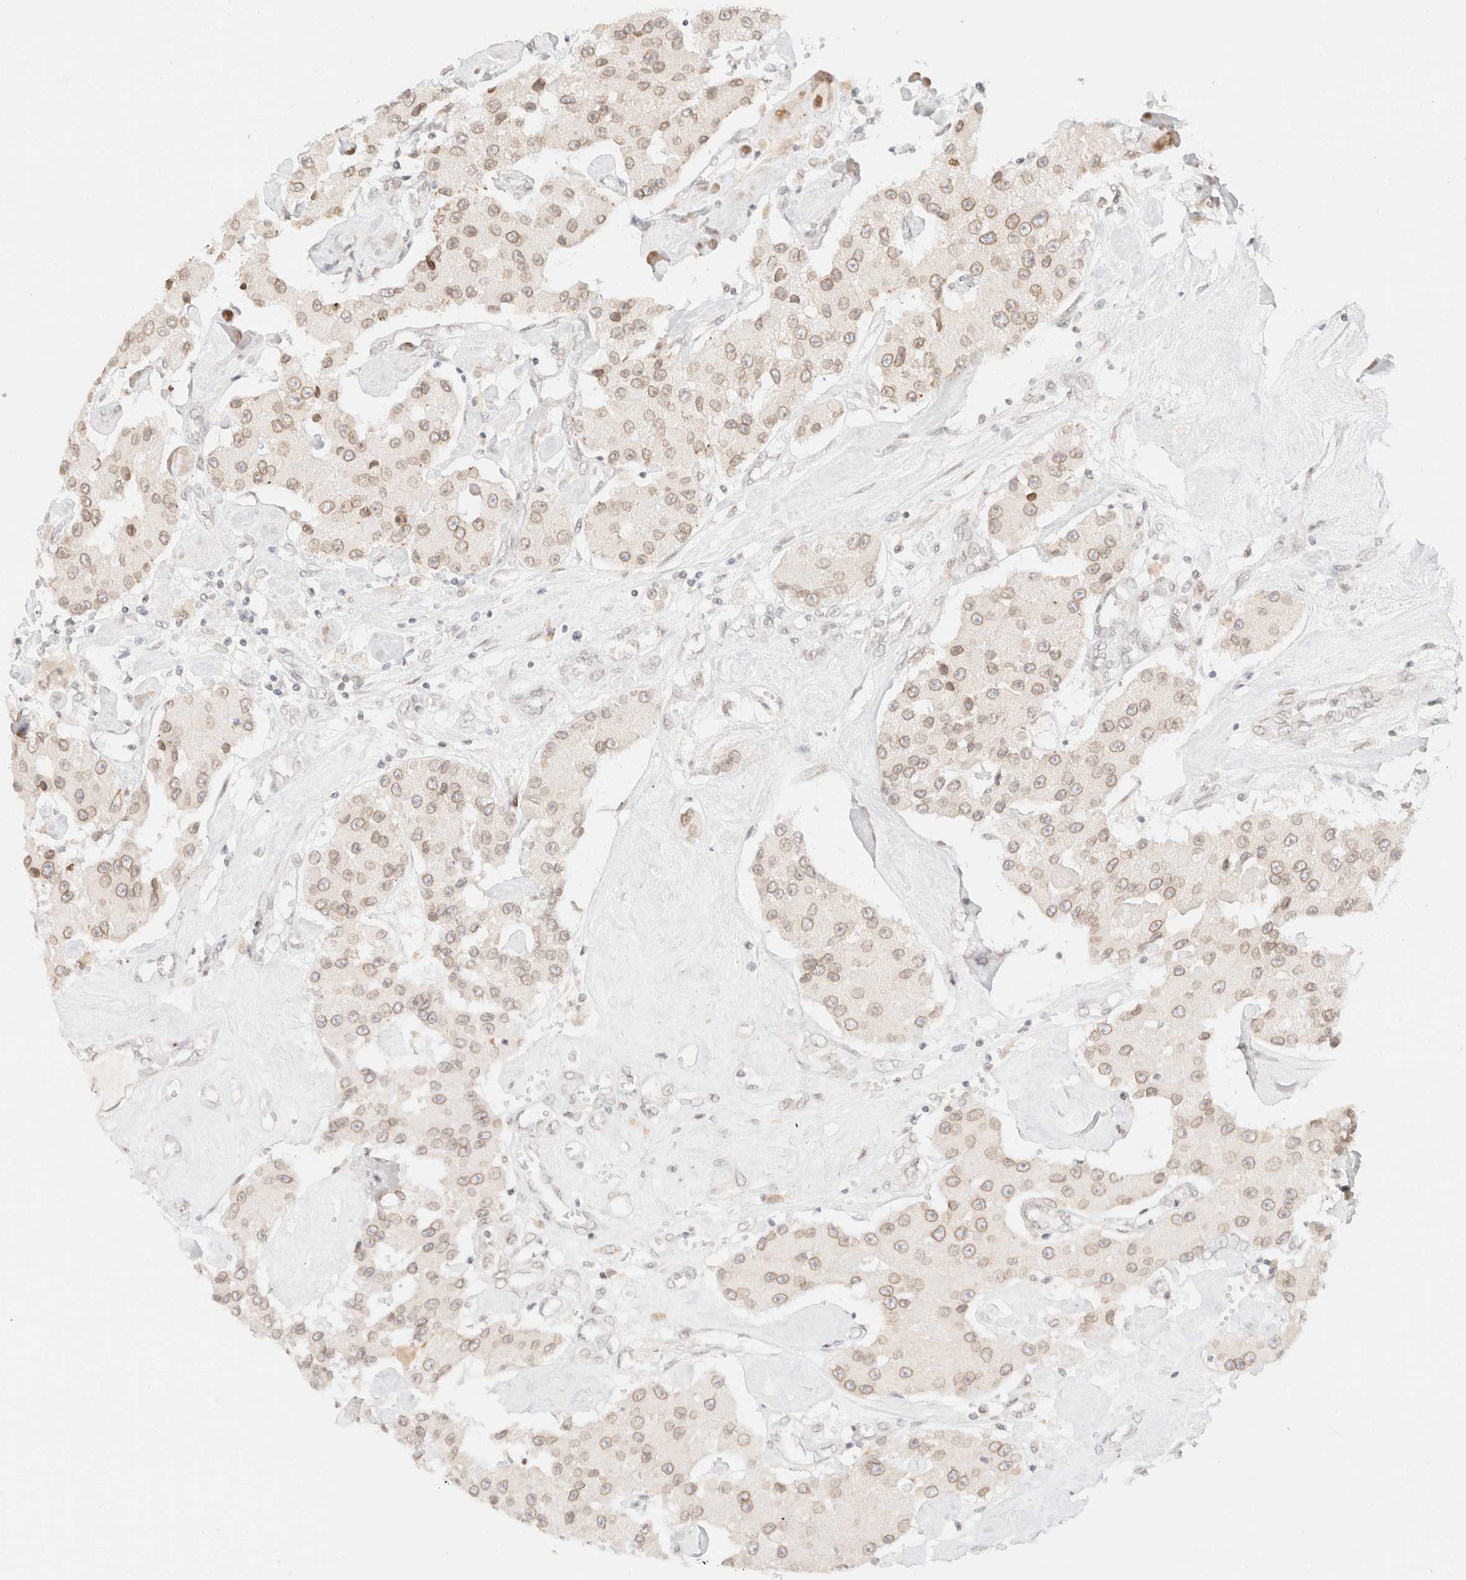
{"staining": {"intensity": "weak", "quantity": ">75%", "location": "cytoplasmic/membranous,nuclear"}, "tissue": "carcinoid", "cell_type": "Tumor cells", "image_type": "cancer", "snomed": [{"axis": "morphology", "description": "Carcinoid, malignant, NOS"}, {"axis": "topography", "description": "Pancreas"}], "caption": "Carcinoid (malignant) stained with immunohistochemistry (IHC) reveals weak cytoplasmic/membranous and nuclear expression in about >75% of tumor cells.", "gene": "ZNF770", "patient": {"sex": "male", "age": 41}}